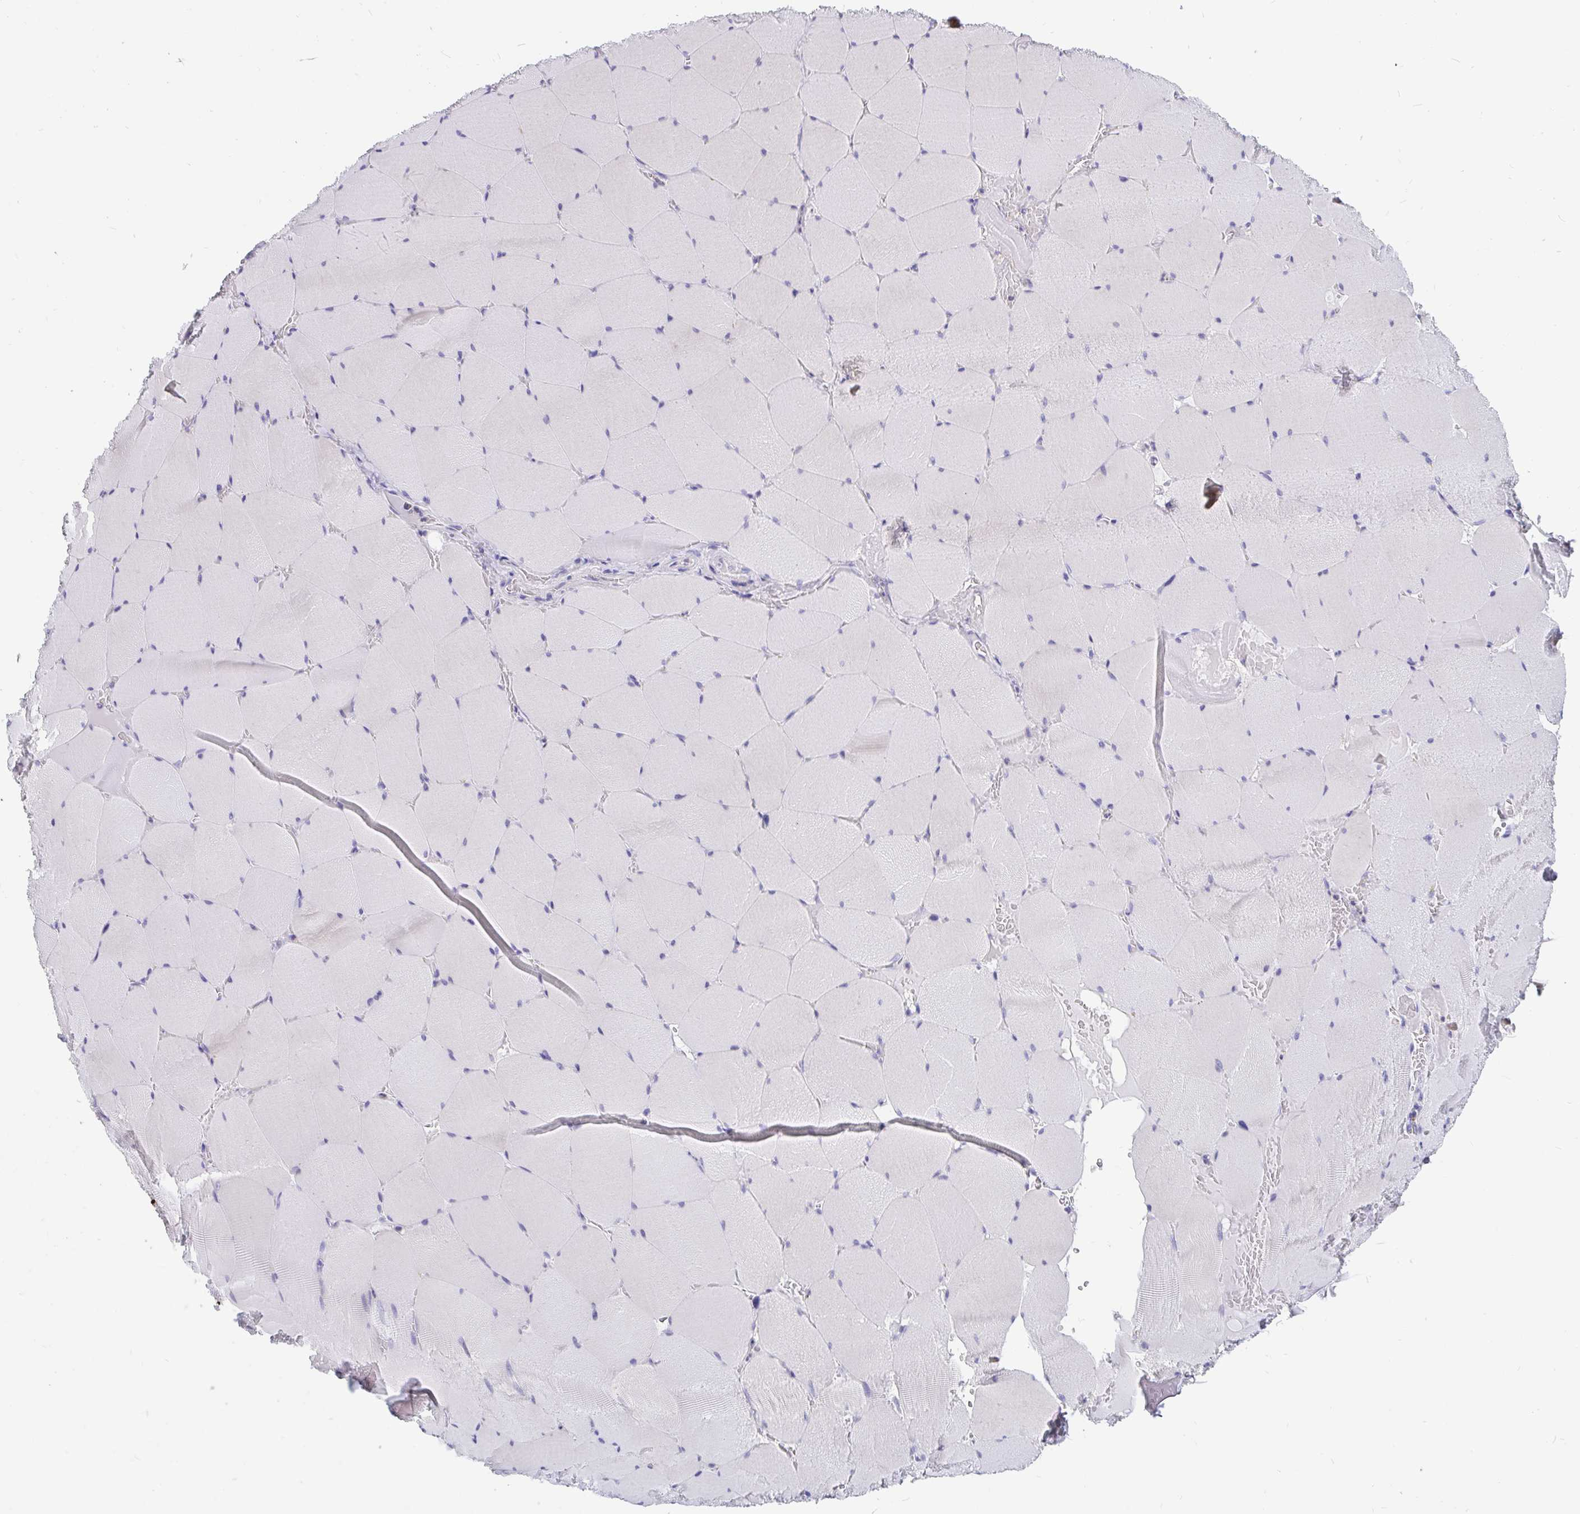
{"staining": {"intensity": "negative", "quantity": "none", "location": "none"}, "tissue": "skeletal muscle", "cell_type": "Myocytes", "image_type": "normal", "snomed": [{"axis": "morphology", "description": "Normal tissue, NOS"}, {"axis": "topography", "description": "Skeletal muscle"}, {"axis": "topography", "description": "Head-Neck"}], "caption": "Immunohistochemistry (IHC) image of benign skeletal muscle: skeletal muscle stained with DAB shows no significant protein staining in myocytes.", "gene": "KIAA2013", "patient": {"sex": "male", "age": 66}}